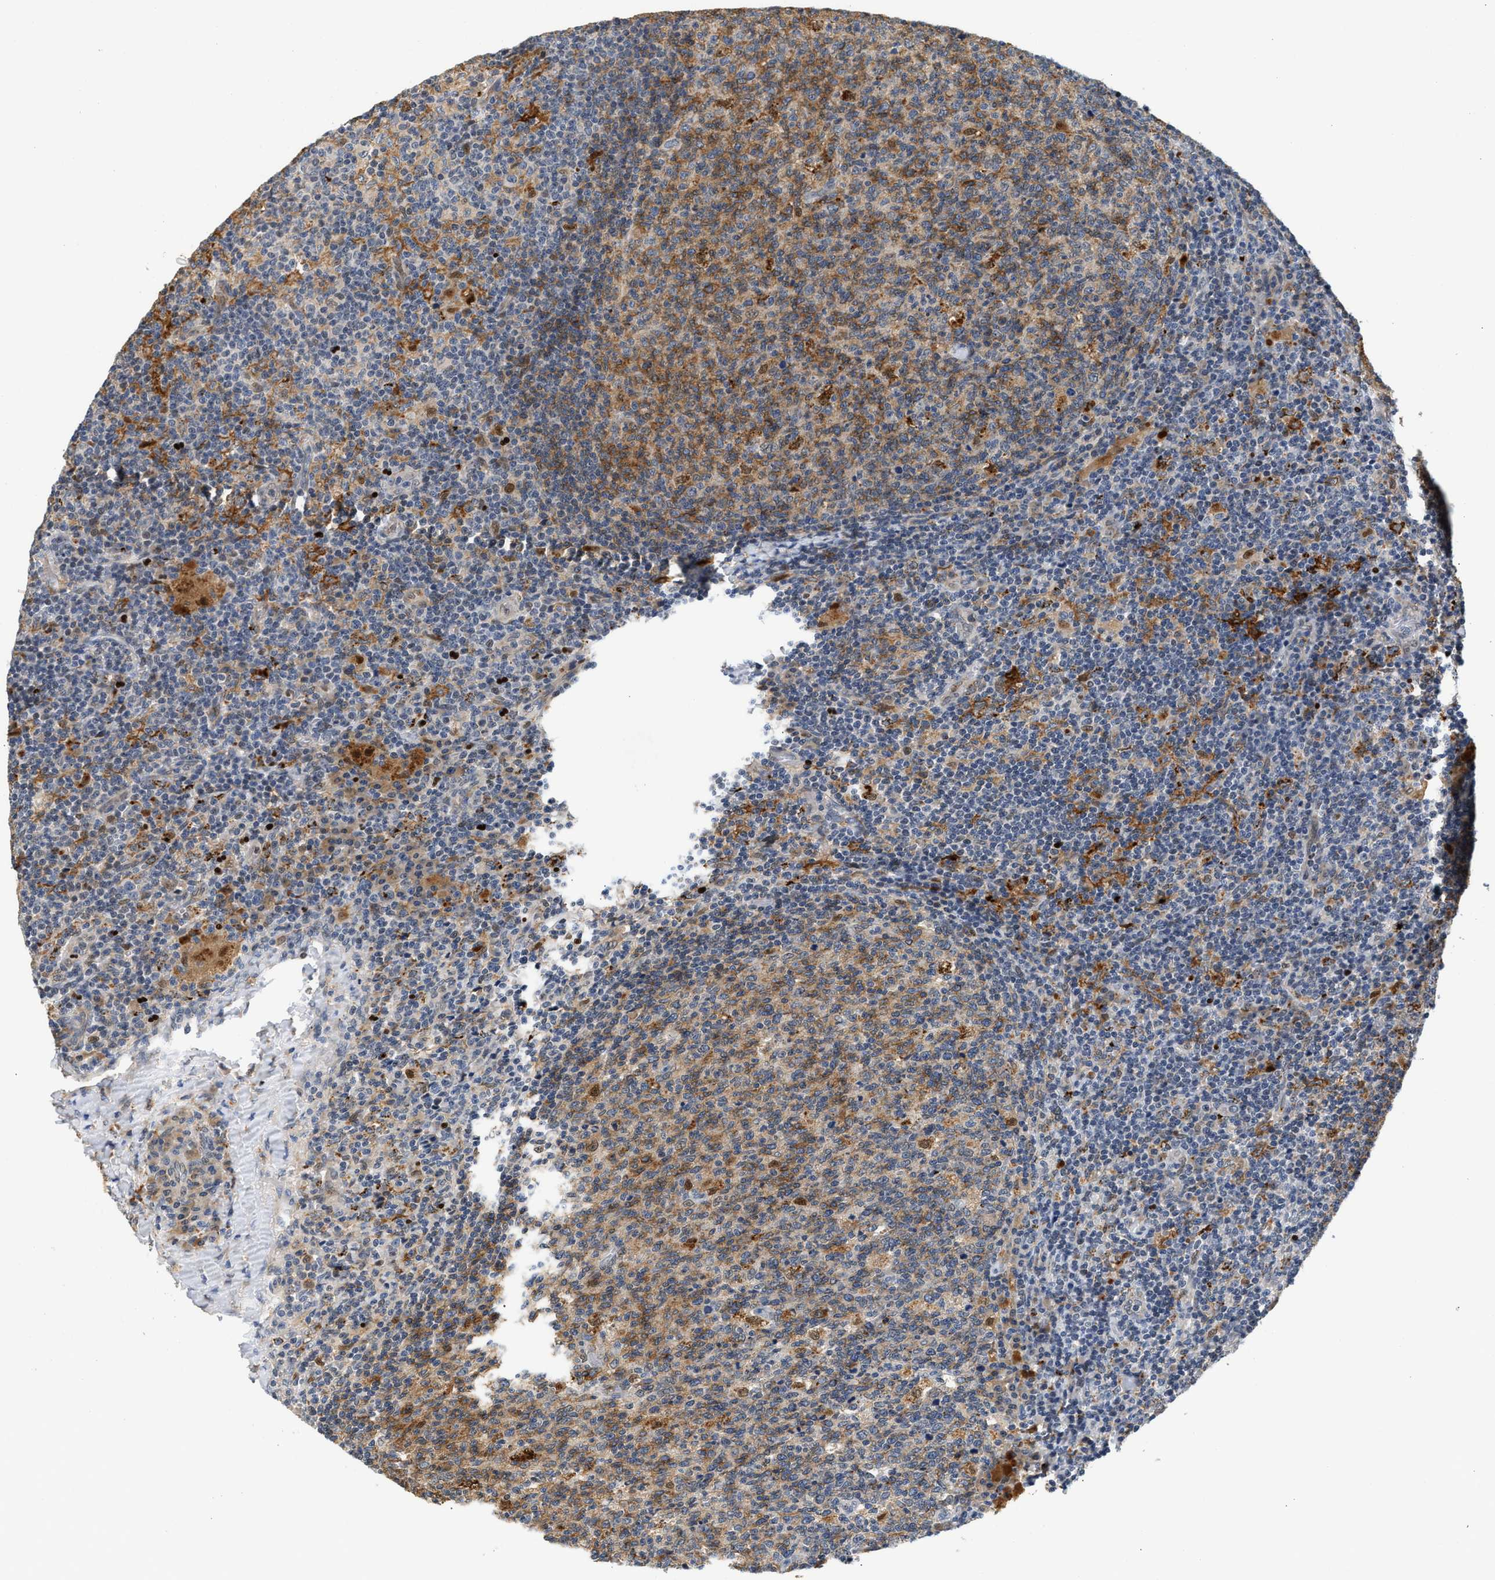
{"staining": {"intensity": "moderate", "quantity": ">75%", "location": "cytoplasmic/membranous"}, "tissue": "lymph node", "cell_type": "Germinal center cells", "image_type": "normal", "snomed": [{"axis": "morphology", "description": "Normal tissue, NOS"}, {"axis": "morphology", "description": "Inflammation, NOS"}, {"axis": "topography", "description": "Lymph node"}], "caption": "Benign lymph node was stained to show a protein in brown. There is medium levels of moderate cytoplasmic/membranous positivity in about >75% of germinal center cells. (DAB IHC with brightfield microscopy, high magnification).", "gene": "PPM1L", "patient": {"sex": "male", "age": 55}}